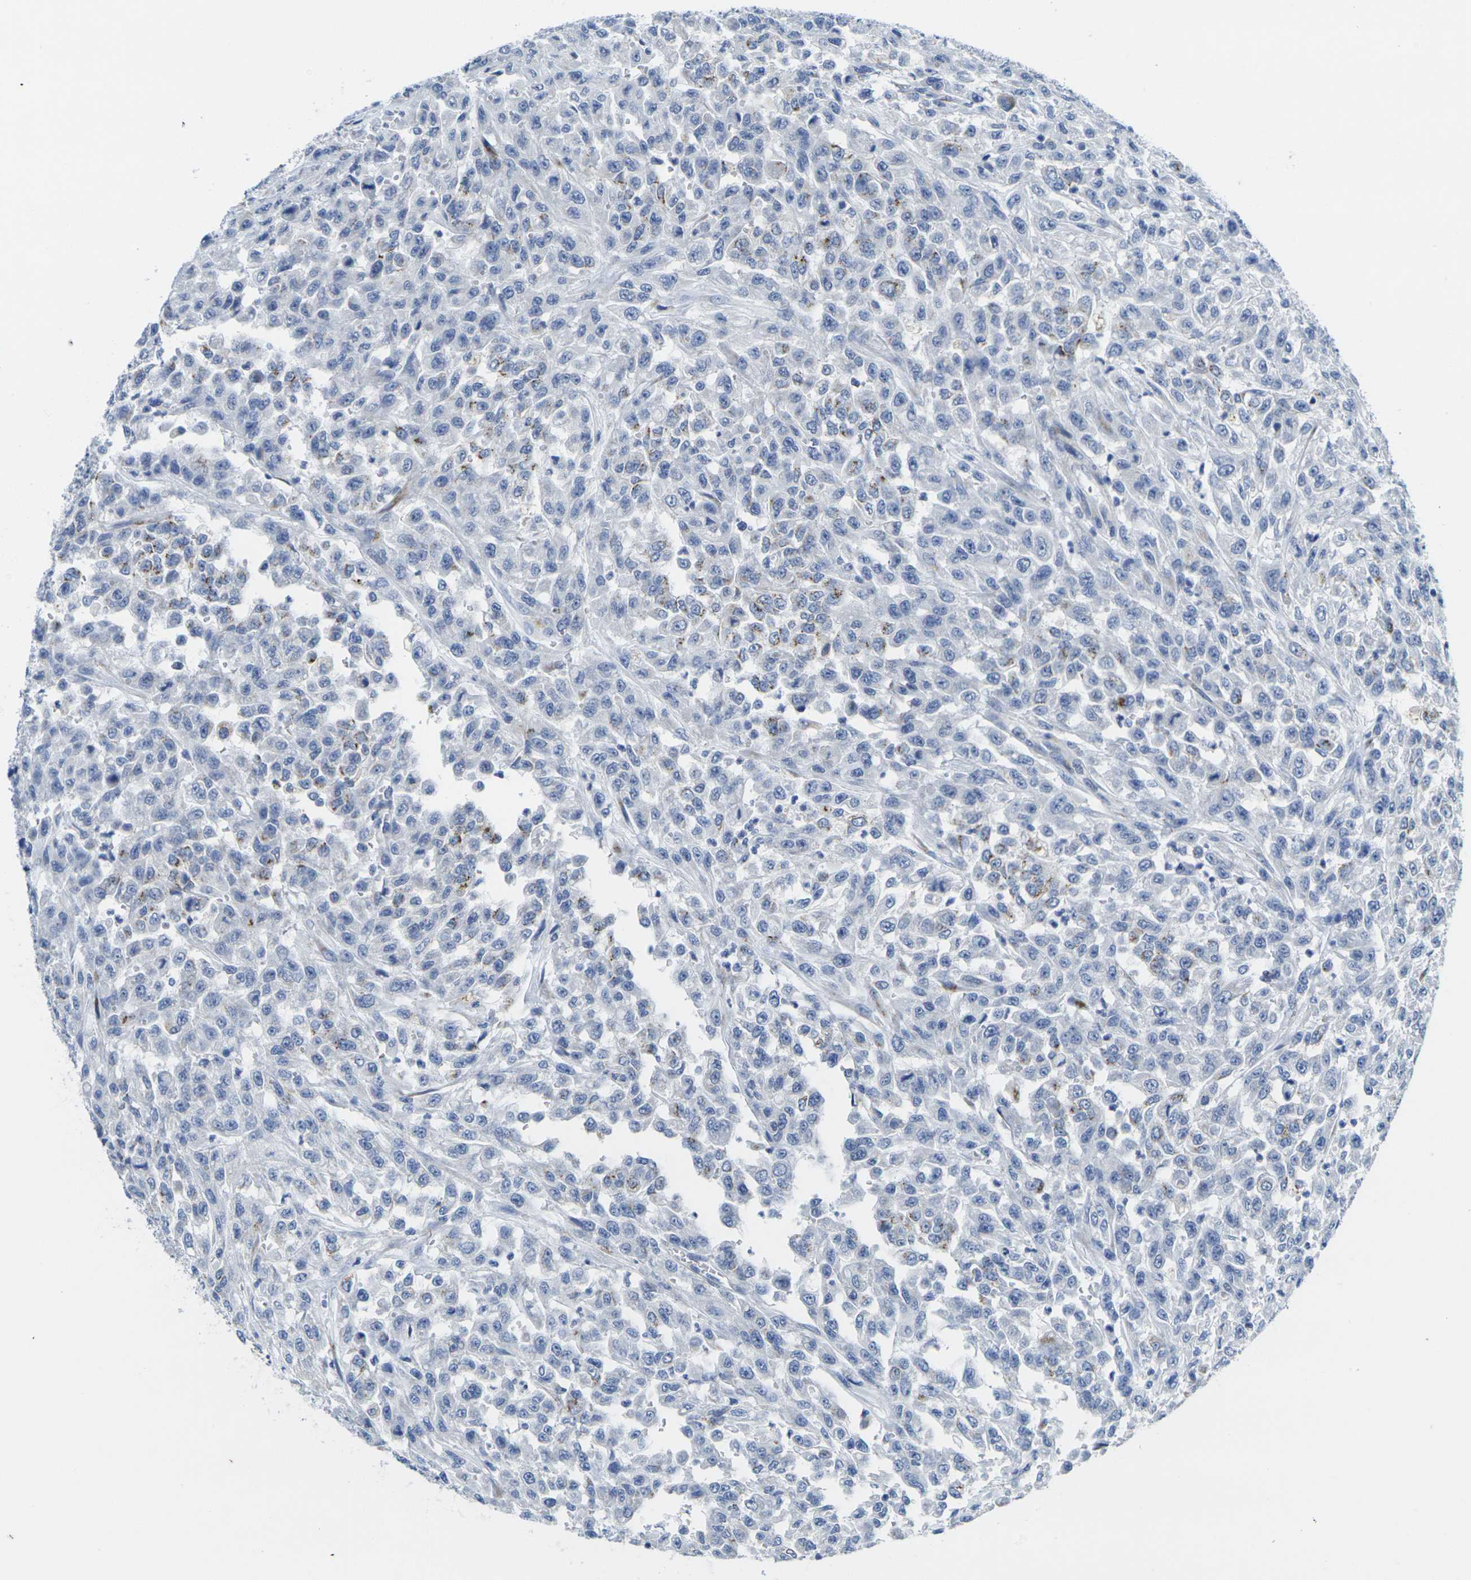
{"staining": {"intensity": "weak", "quantity": "<25%", "location": "cytoplasmic/membranous"}, "tissue": "urothelial cancer", "cell_type": "Tumor cells", "image_type": "cancer", "snomed": [{"axis": "morphology", "description": "Urothelial carcinoma, High grade"}, {"axis": "topography", "description": "Urinary bladder"}], "caption": "Immunohistochemistry micrograph of neoplastic tissue: urothelial carcinoma (high-grade) stained with DAB exhibits no significant protein staining in tumor cells.", "gene": "CRK", "patient": {"sex": "male", "age": 46}}